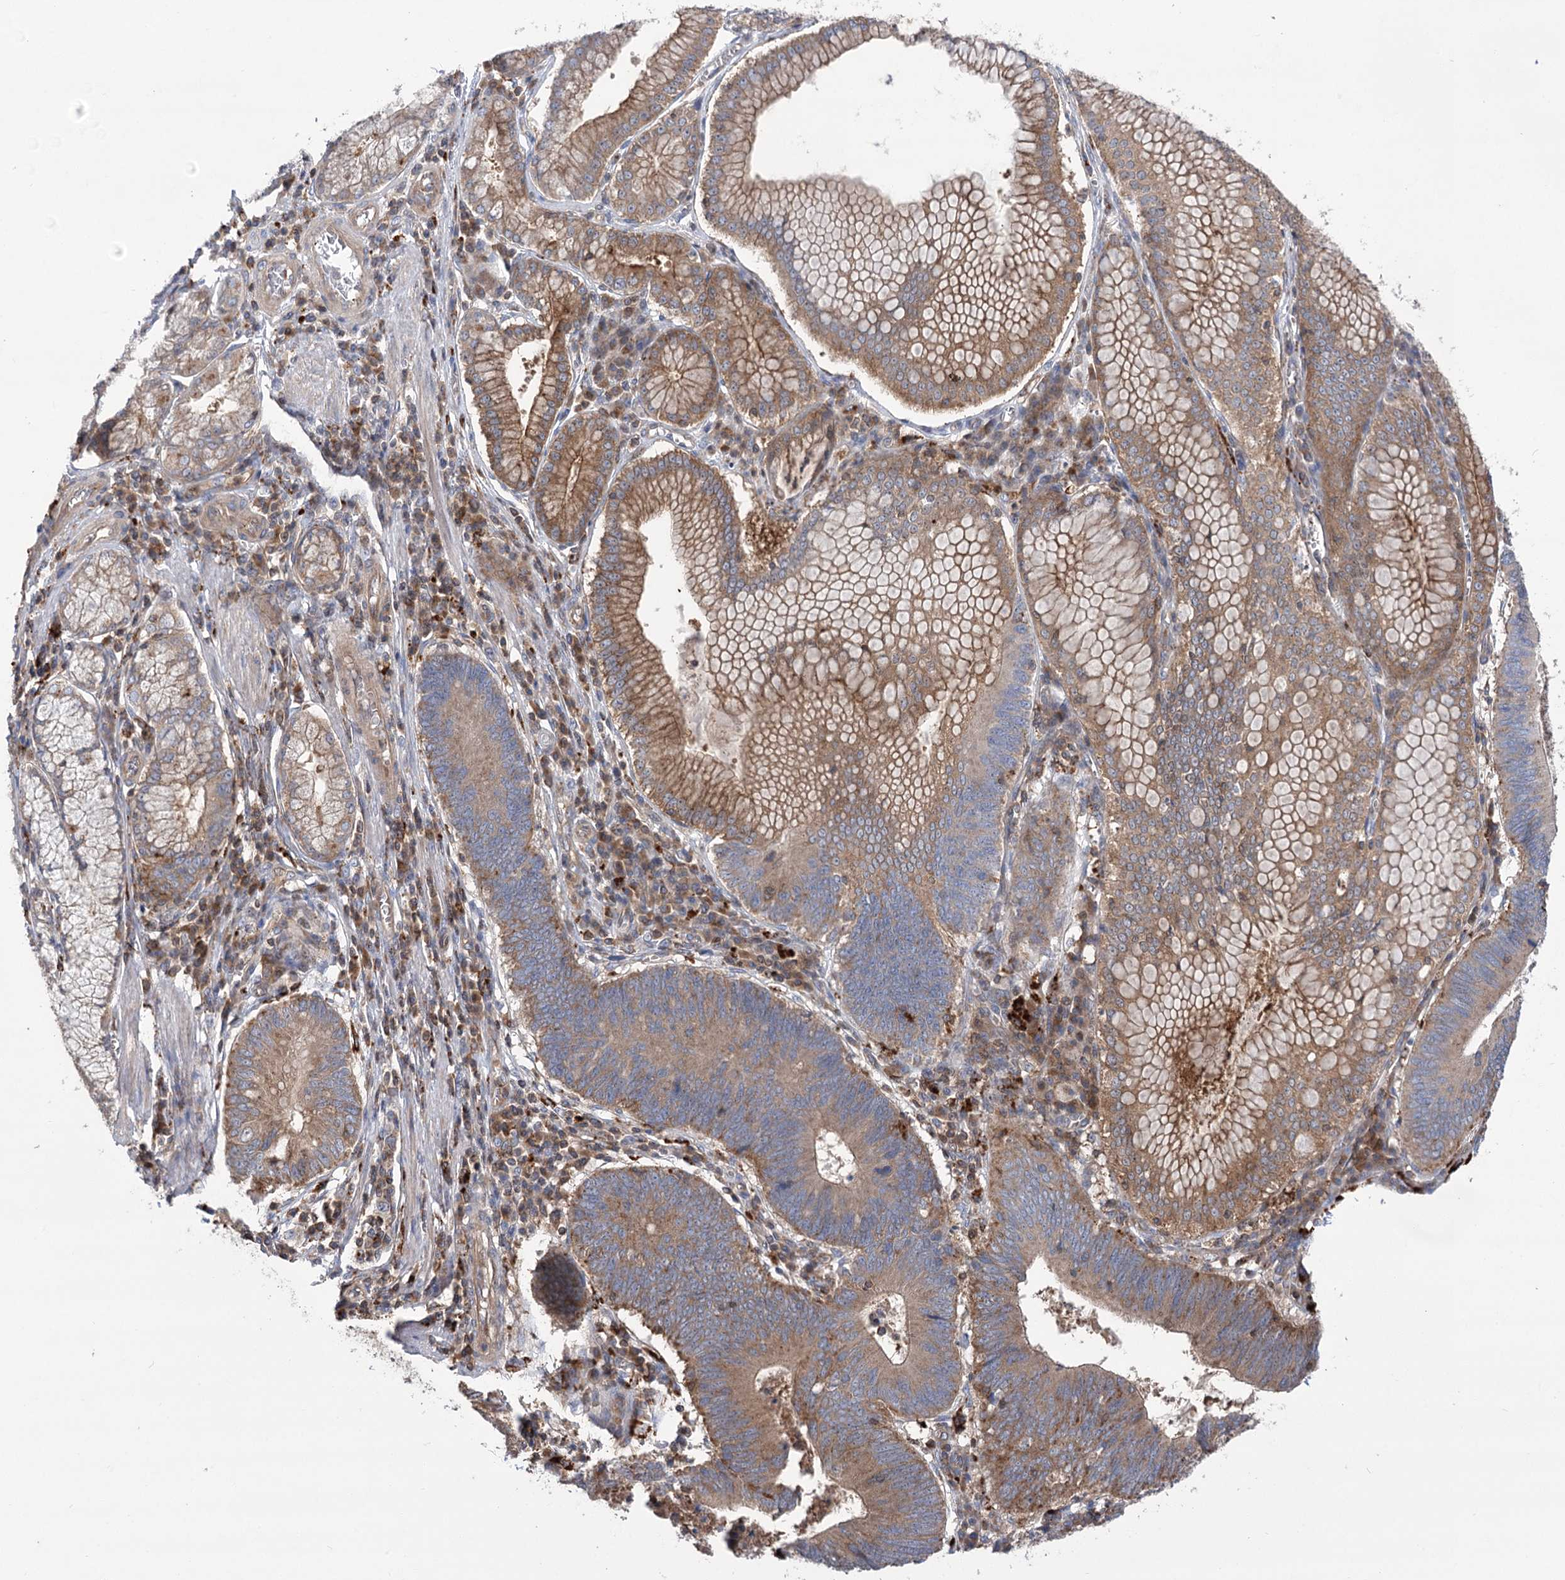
{"staining": {"intensity": "strong", "quantity": "25%-75%", "location": "cytoplasmic/membranous"}, "tissue": "stomach cancer", "cell_type": "Tumor cells", "image_type": "cancer", "snomed": [{"axis": "morphology", "description": "Adenocarcinoma, NOS"}, {"axis": "topography", "description": "Stomach"}], "caption": "Tumor cells display high levels of strong cytoplasmic/membranous positivity in approximately 25%-75% of cells in stomach cancer.", "gene": "VPS37B", "patient": {"sex": "male", "age": 59}}